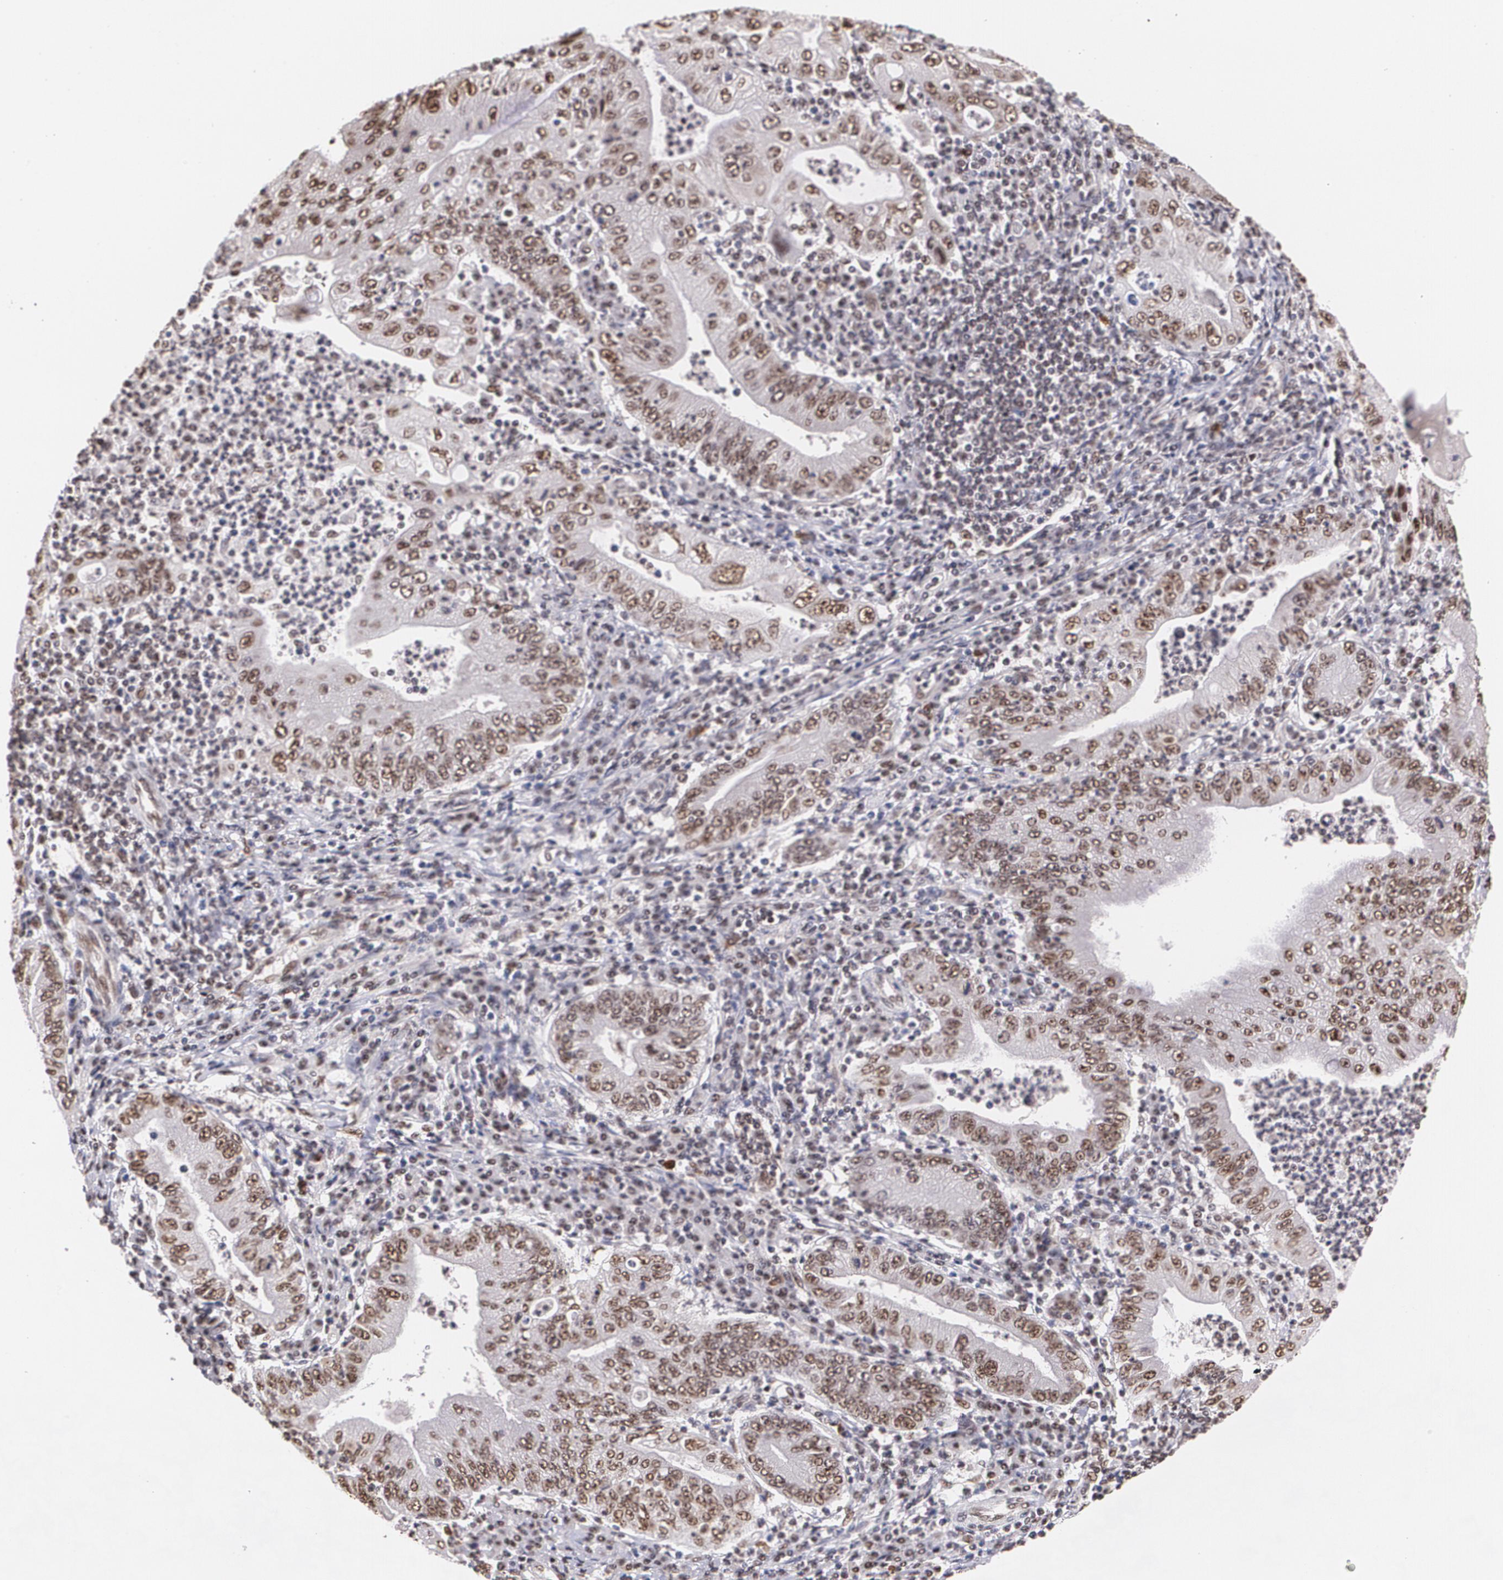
{"staining": {"intensity": "moderate", "quantity": ">75%", "location": "cytoplasmic/membranous,nuclear"}, "tissue": "stomach cancer", "cell_type": "Tumor cells", "image_type": "cancer", "snomed": [{"axis": "morphology", "description": "Normal tissue, NOS"}, {"axis": "morphology", "description": "Adenocarcinoma, NOS"}, {"axis": "topography", "description": "Esophagus"}, {"axis": "topography", "description": "Stomach, upper"}, {"axis": "topography", "description": "Peripheral nerve tissue"}], "caption": "Immunohistochemistry of adenocarcinoma (stomach) displays medium levels of moderate cytoplasmic/membranous and nuclear expression in about >75% of tumor cells. The staining was performed using DAB (3,3'-diaminobenzidine), with brown indicating positive protein expression. Nuclei are stained blue with hematoxylin.", "gene": "C6orf15", "patient": {"sex": "male", "age": 62}}